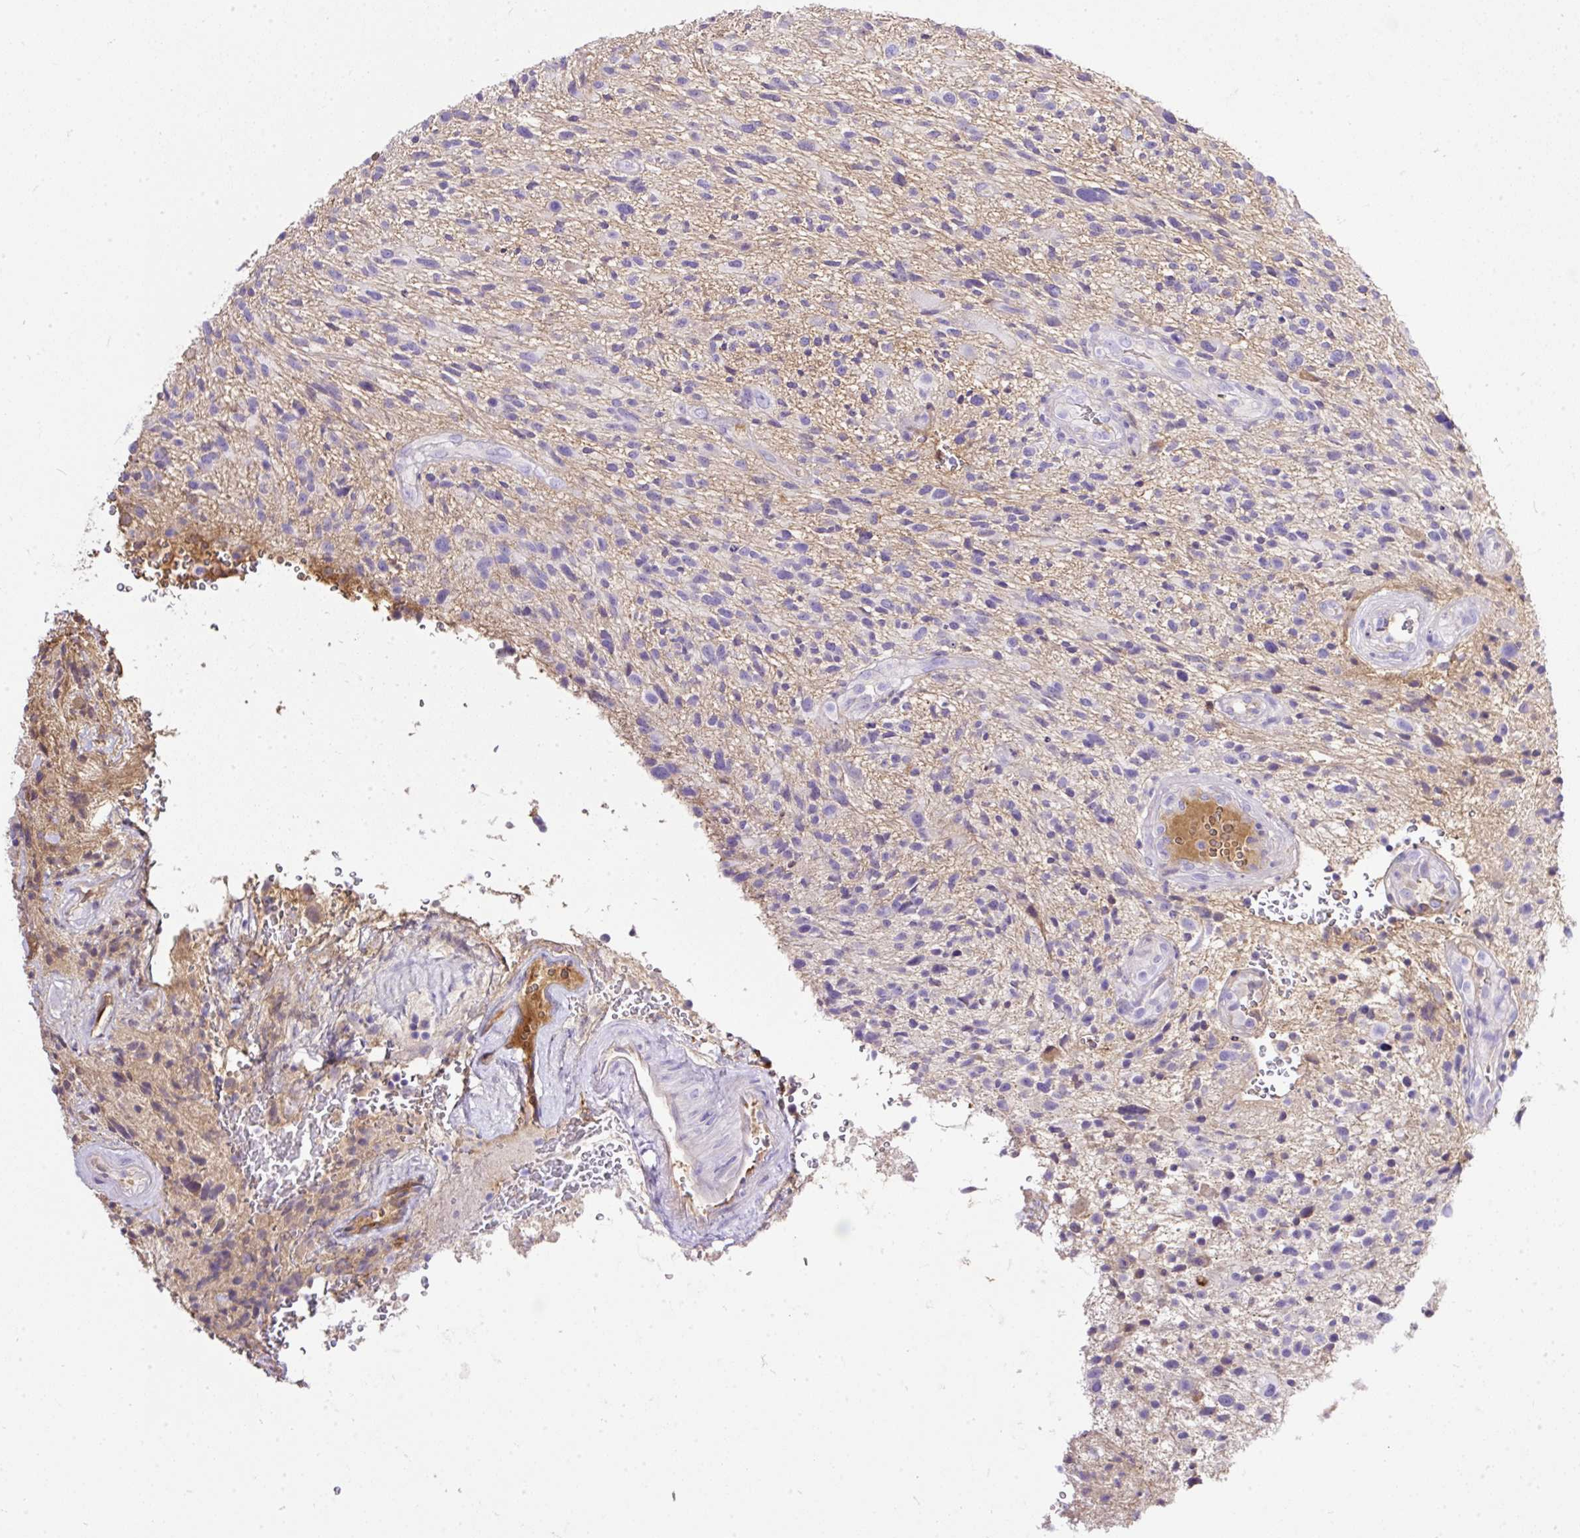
{"staining": {"intensity": "weak", "quantity": ">75%", "location": "cytoplasmic/membranous"}, "tissue": "glioma", "cell_type": "Tumor cells", "image_type": "cancer", "snomed": [{"axis": "morphology", "description": "Glioma, malignant, High grade"}, {"axis": "topography", "description": "Brain"}], "caption": "Weak cytoplasmic/membranous staining is seen in approximately >75% of tumor cells in glioma.", "gene": "CLEC3B", "patient": {"sex": "male", "age": 47}}